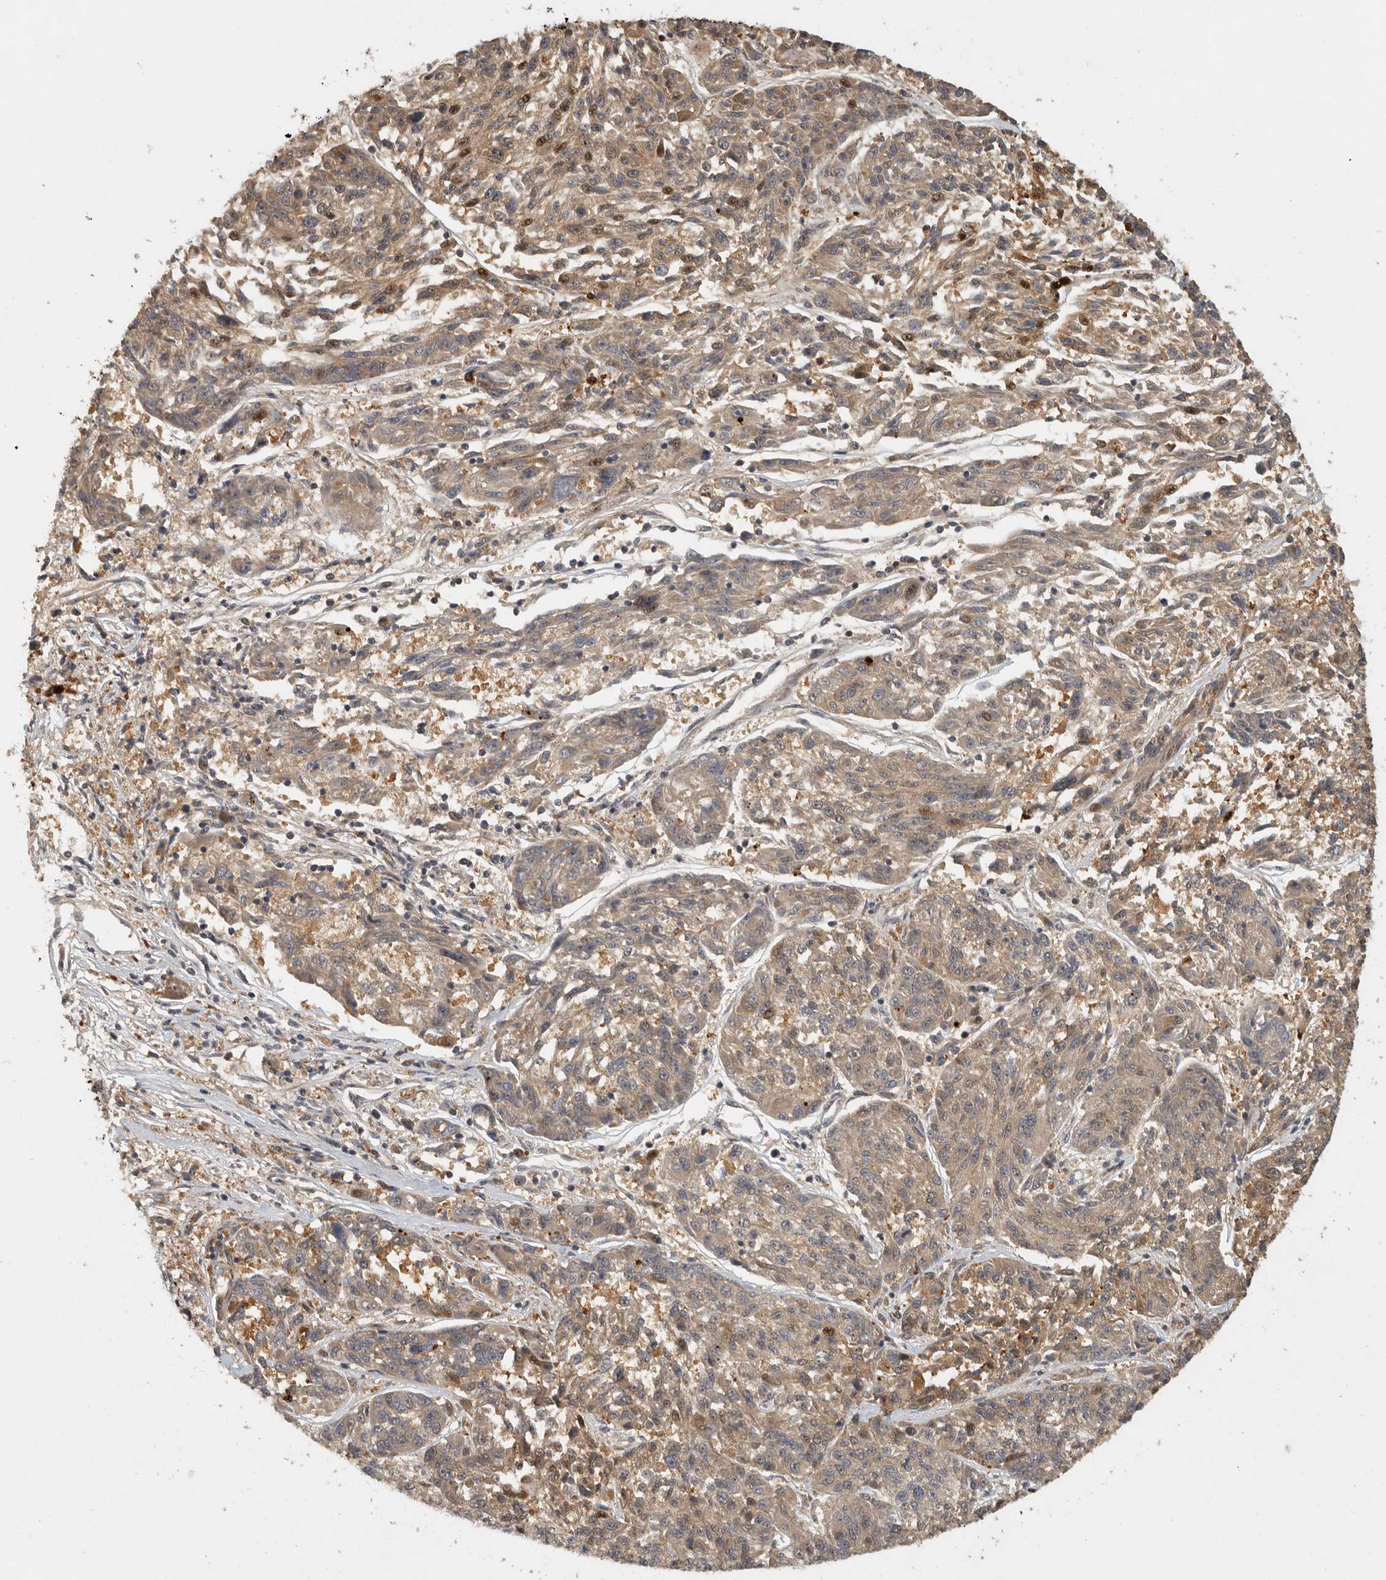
{"staining": {"intensity": "weak", "quantity": ">75%", "location": "cytoplasmic/membranous"}, "tissue": "melanoma", "cell_type": "Tumor cells", "image_type": "cancer", "snomed": [{"axis": "morphology", "description": "Malignant melanoma, NOS"}, {"axis": "topography", "description": "Skin"}], "caption": "Immunohistochemistry photomicrograph of malignant melanoma stained for a protein (brown), which shows low levels of weak cytoplasmic/membranous expression in about >75% of tumor cells.", "gene": "SWT1", "patient": {"sex": "male", "age": 53}}